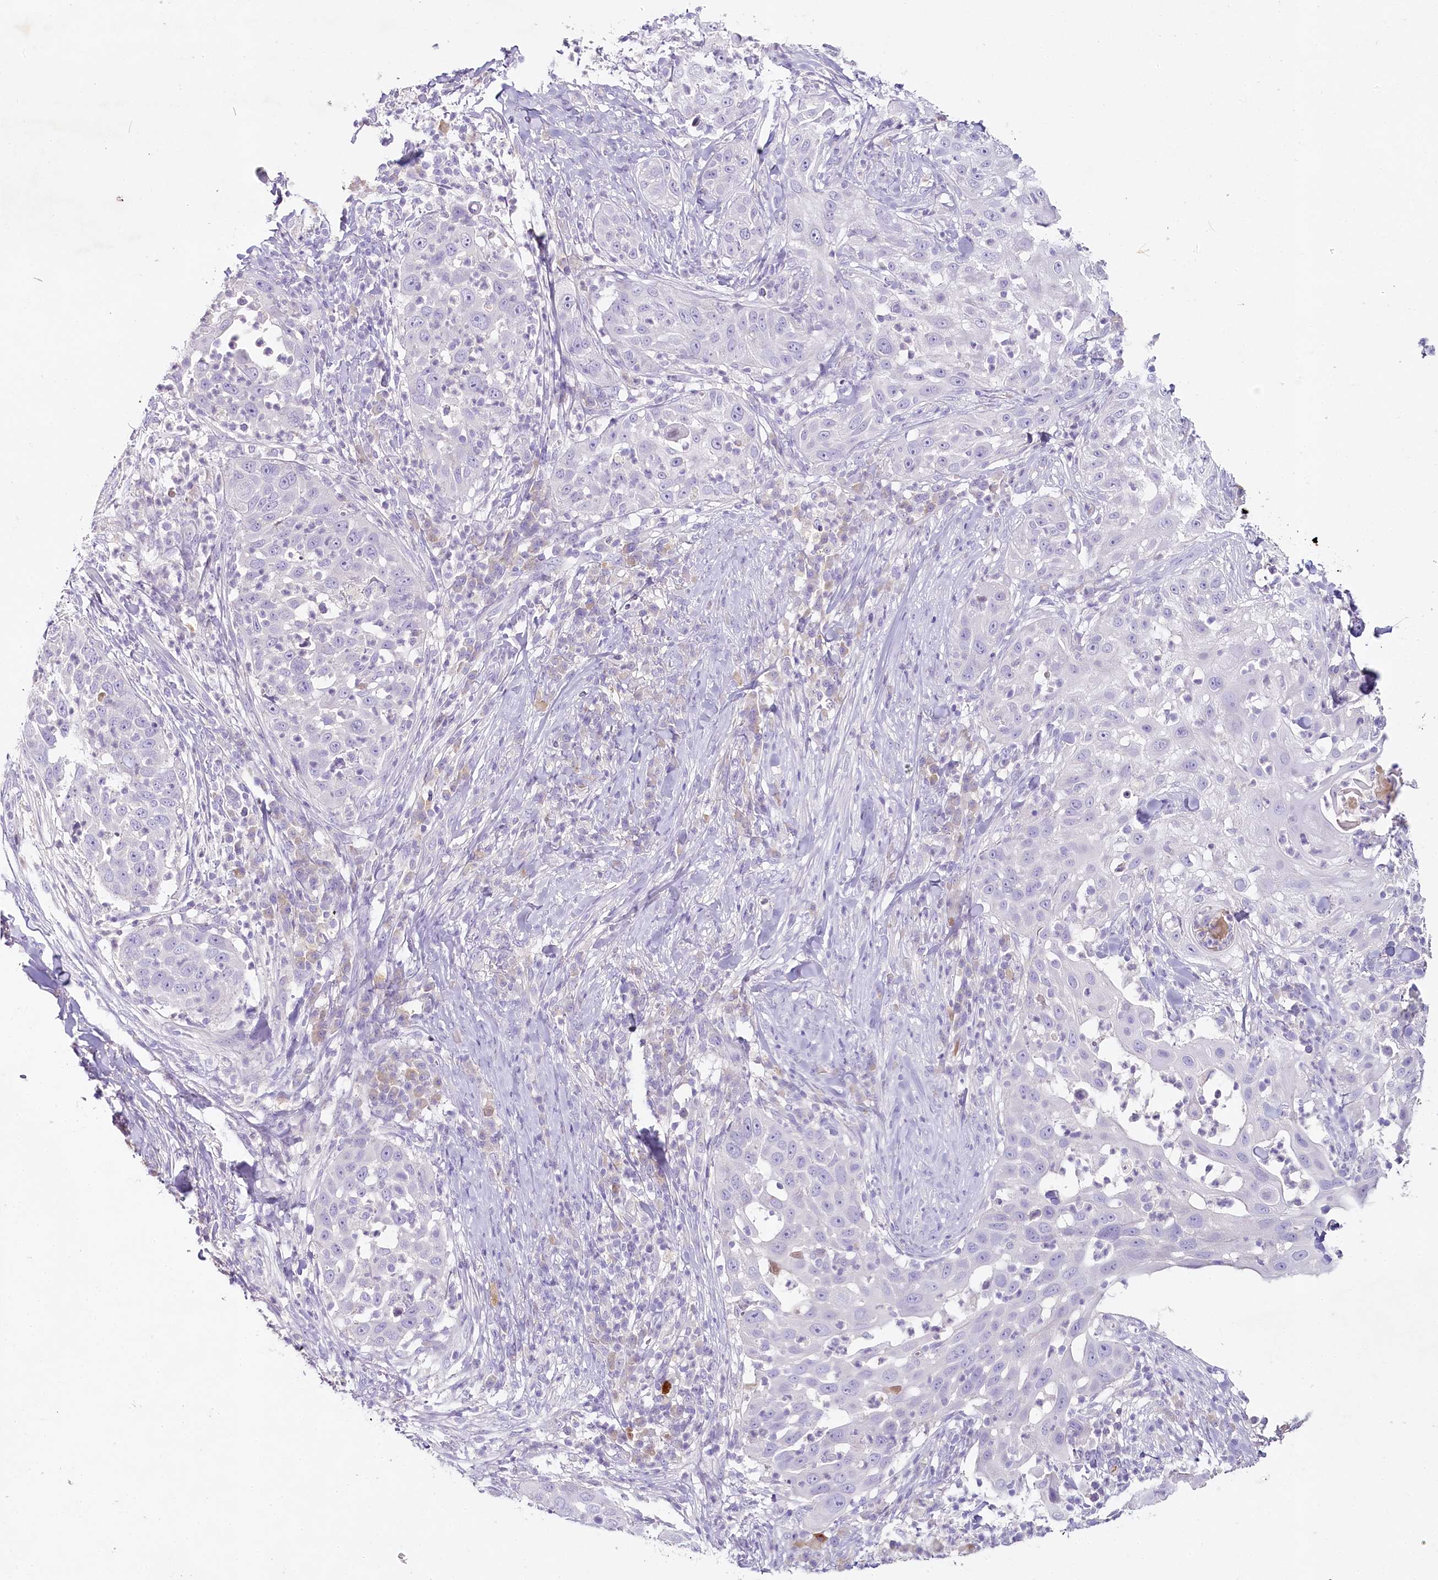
{"staining": {"intensity": "negative", "quantity": "none", "location": "none"}, "tissue": "skin cancer", "cell_type": "Tumor cells", "image_type": "cancer", "snomed": [{"axis": "morphology", "description": "Squamous cell carcinoma, NOS"}, {"axis": "topography", "description": "Skin"}], "caption": "There is no significant staining in tumor cells of skin squamous cell carcinoma.", "gene": "HPD", "patient": {"sex": "female", "age": 44}}